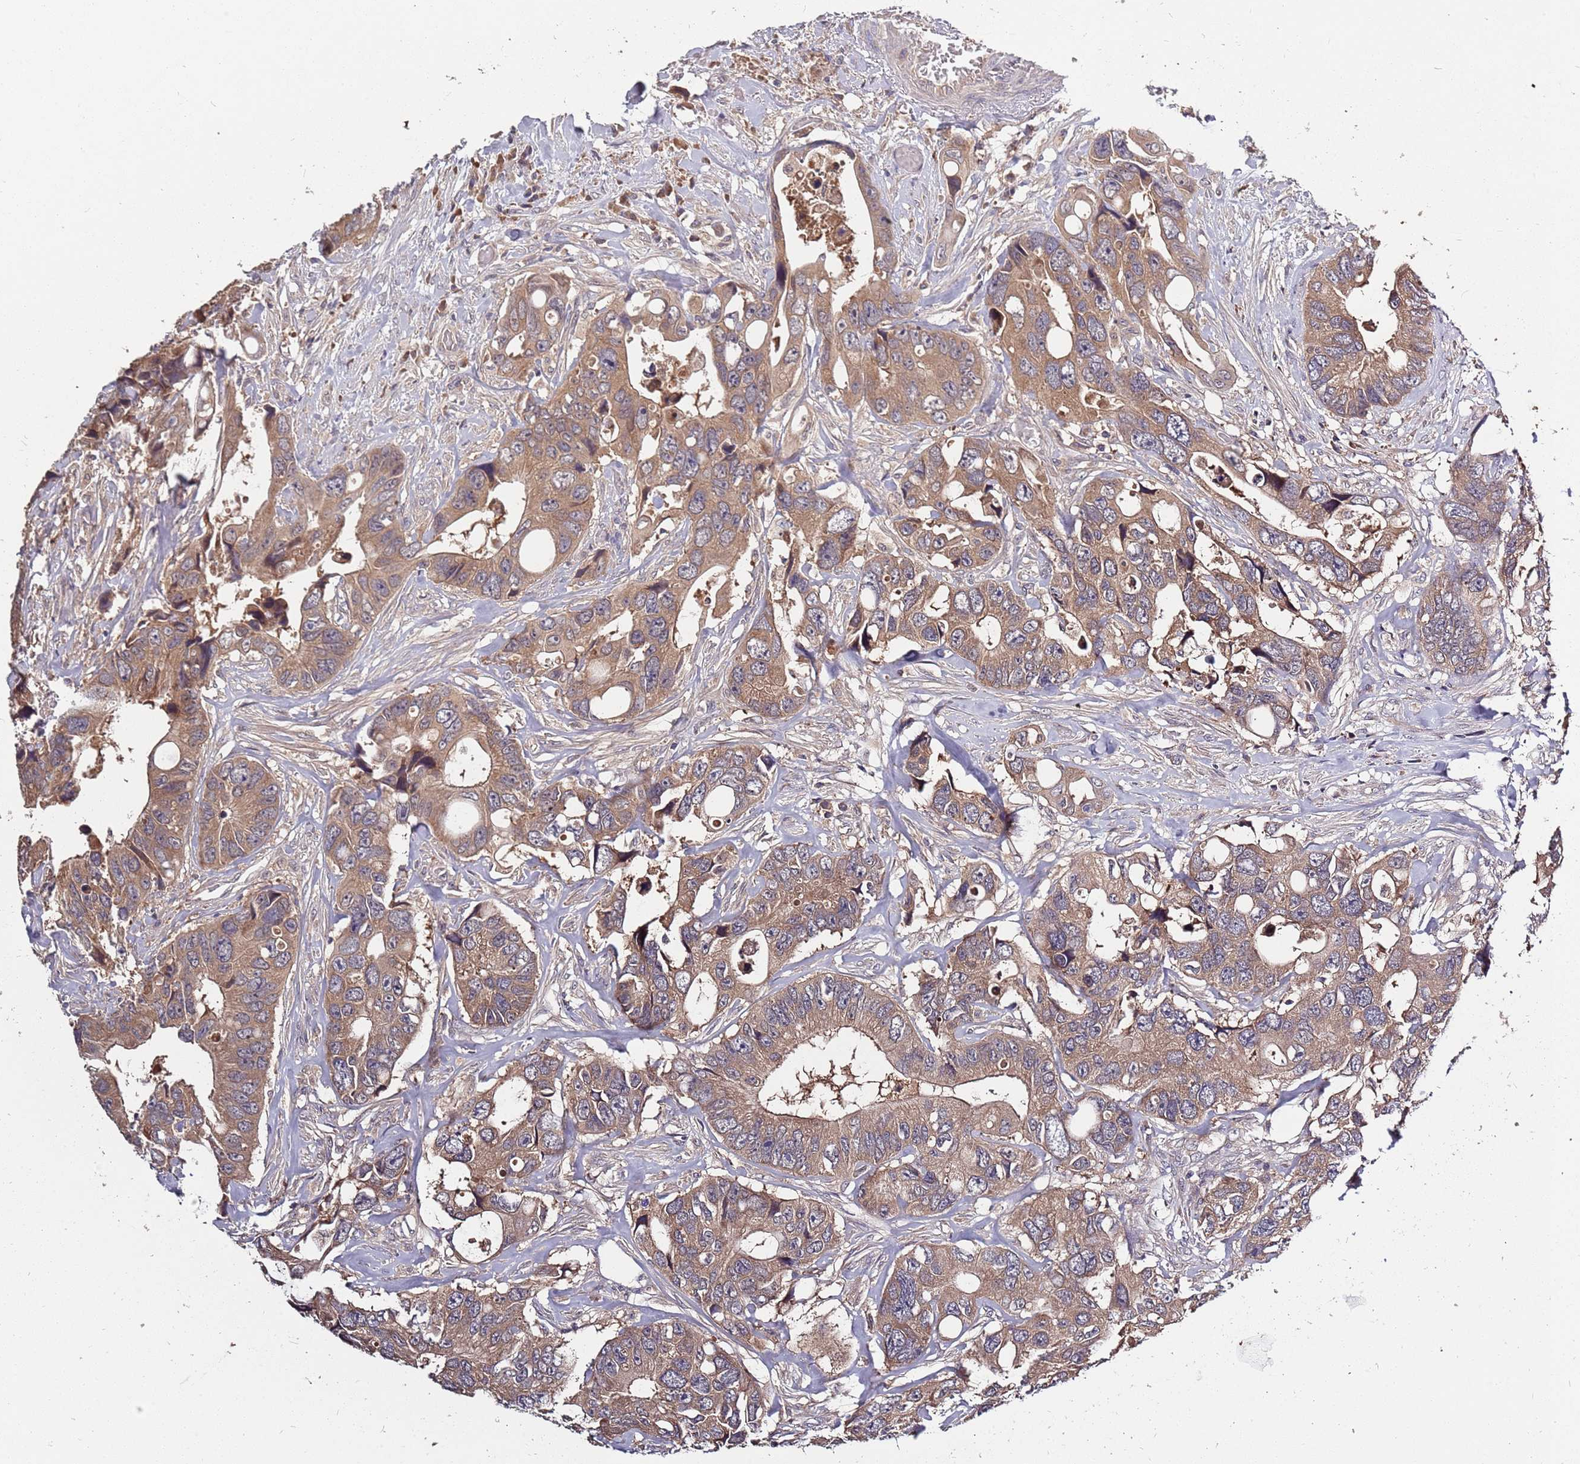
{"staining": {"intensity": "moderate", "quantity": ">75%", "location": "cytoplasmic/membranous"}, "tissue": "colorectal cancer", "cell_type": "Tumor cells", "image_type": "cancer", "snomed": [{"axis": "morphology", "description": "Adenocarcinoma, NOS"}, {"axis": "topography", "description": "Rectum"}], "caption": "Tumor cells show moderate cytoplasmic/membranous positivity in about >75% of cells in adenocarcinoma (colorectal).", "gene": "USP32", "patient": {"sex": "male", "age": 57}}